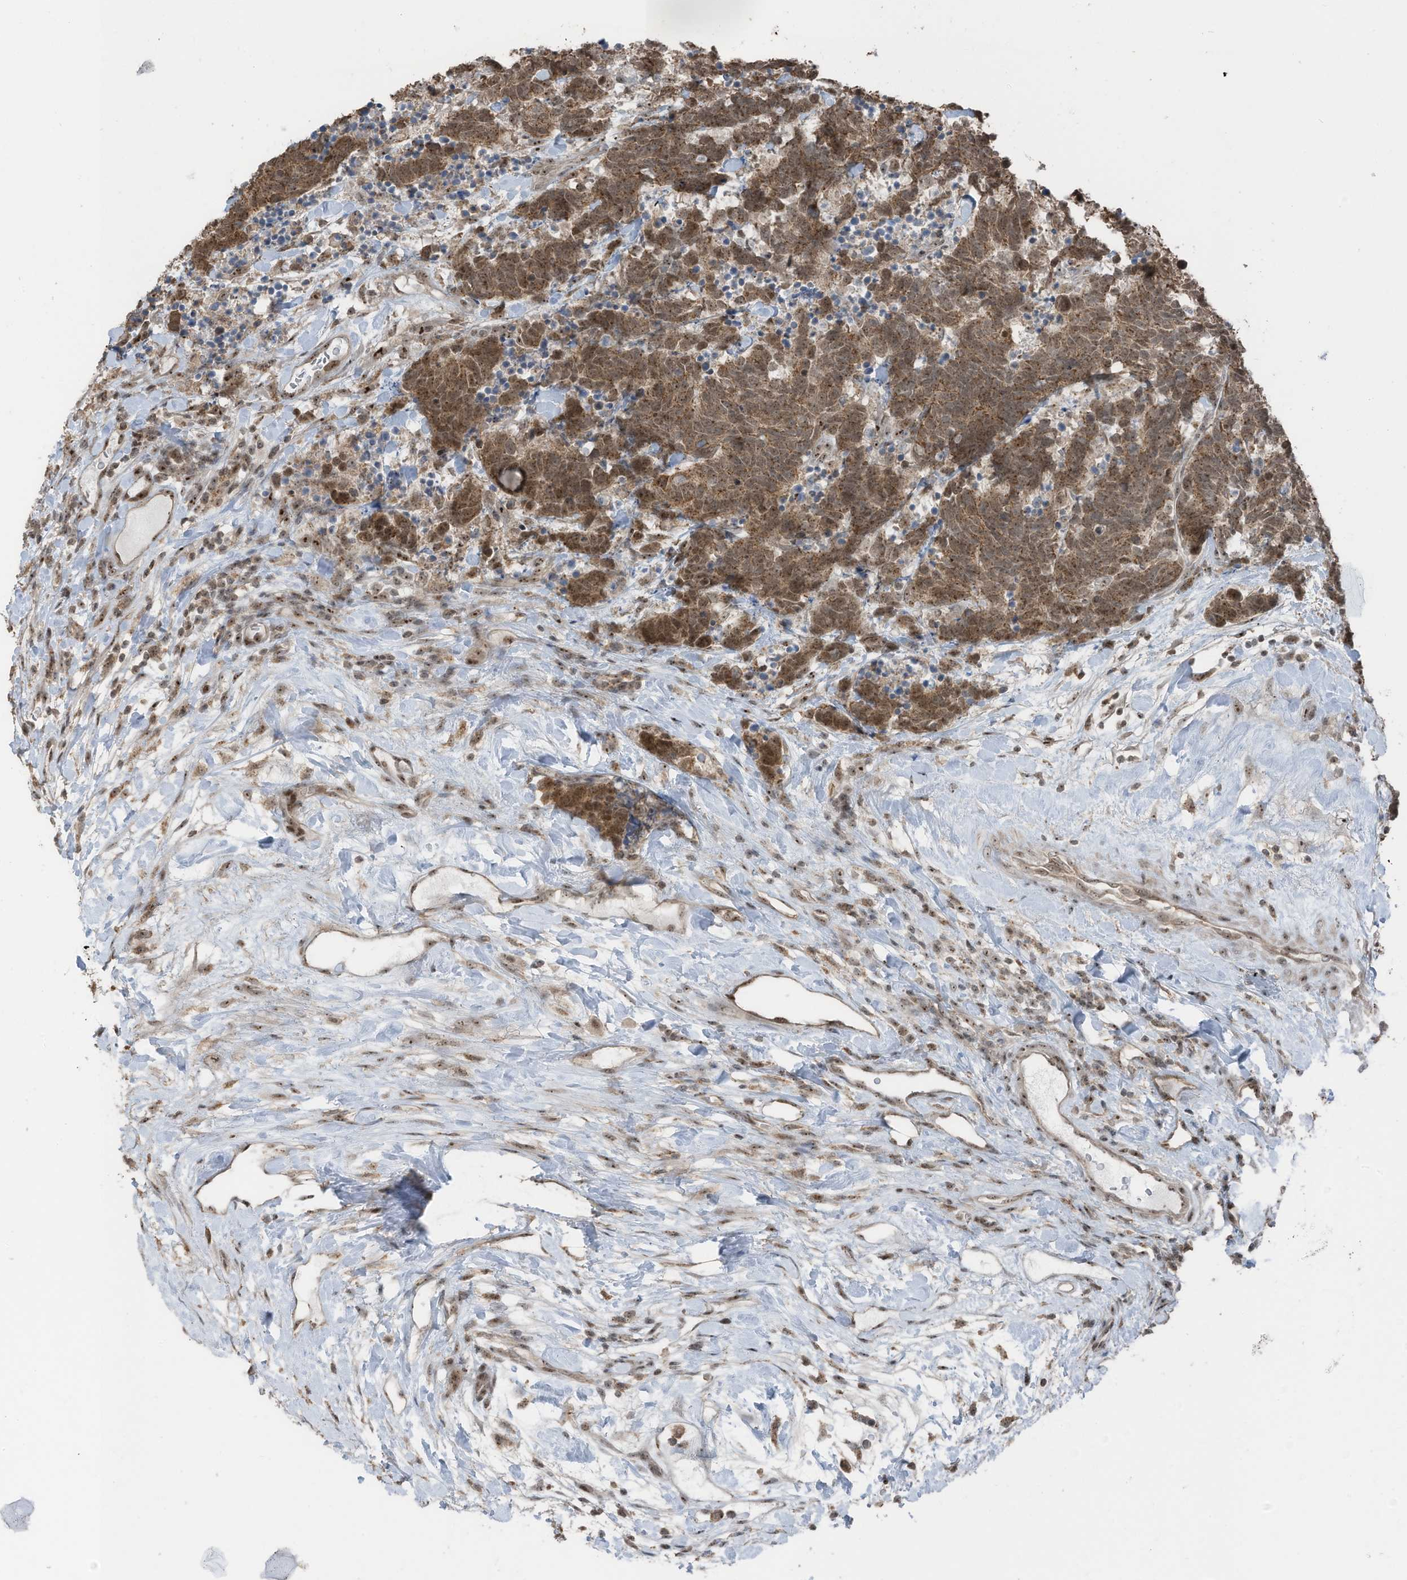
{"staining": {"intensity": "moderate", "quantity": ">75%", "location": "cytoplasmic/membranous,nuclear"}, "tissue": "carcinoid", "cell_type": "Tumor cells", "image_type": "cancer", "snomed": [{"axis": "morphology", "description": "Carcinoma, NOS"}, {"axis": "morphology", "description": "Carcinoid, malignant, NOS"}, {"axis": "topography", "description": "Urinary bladder"}], "caption": "Moderate cytoplasmic/membranous and nuclear protein expression is seen in about >75% of tumor cells in carcinoma.", "gene": "UTP3", "patient": {"sex": "male", "age": 57}}